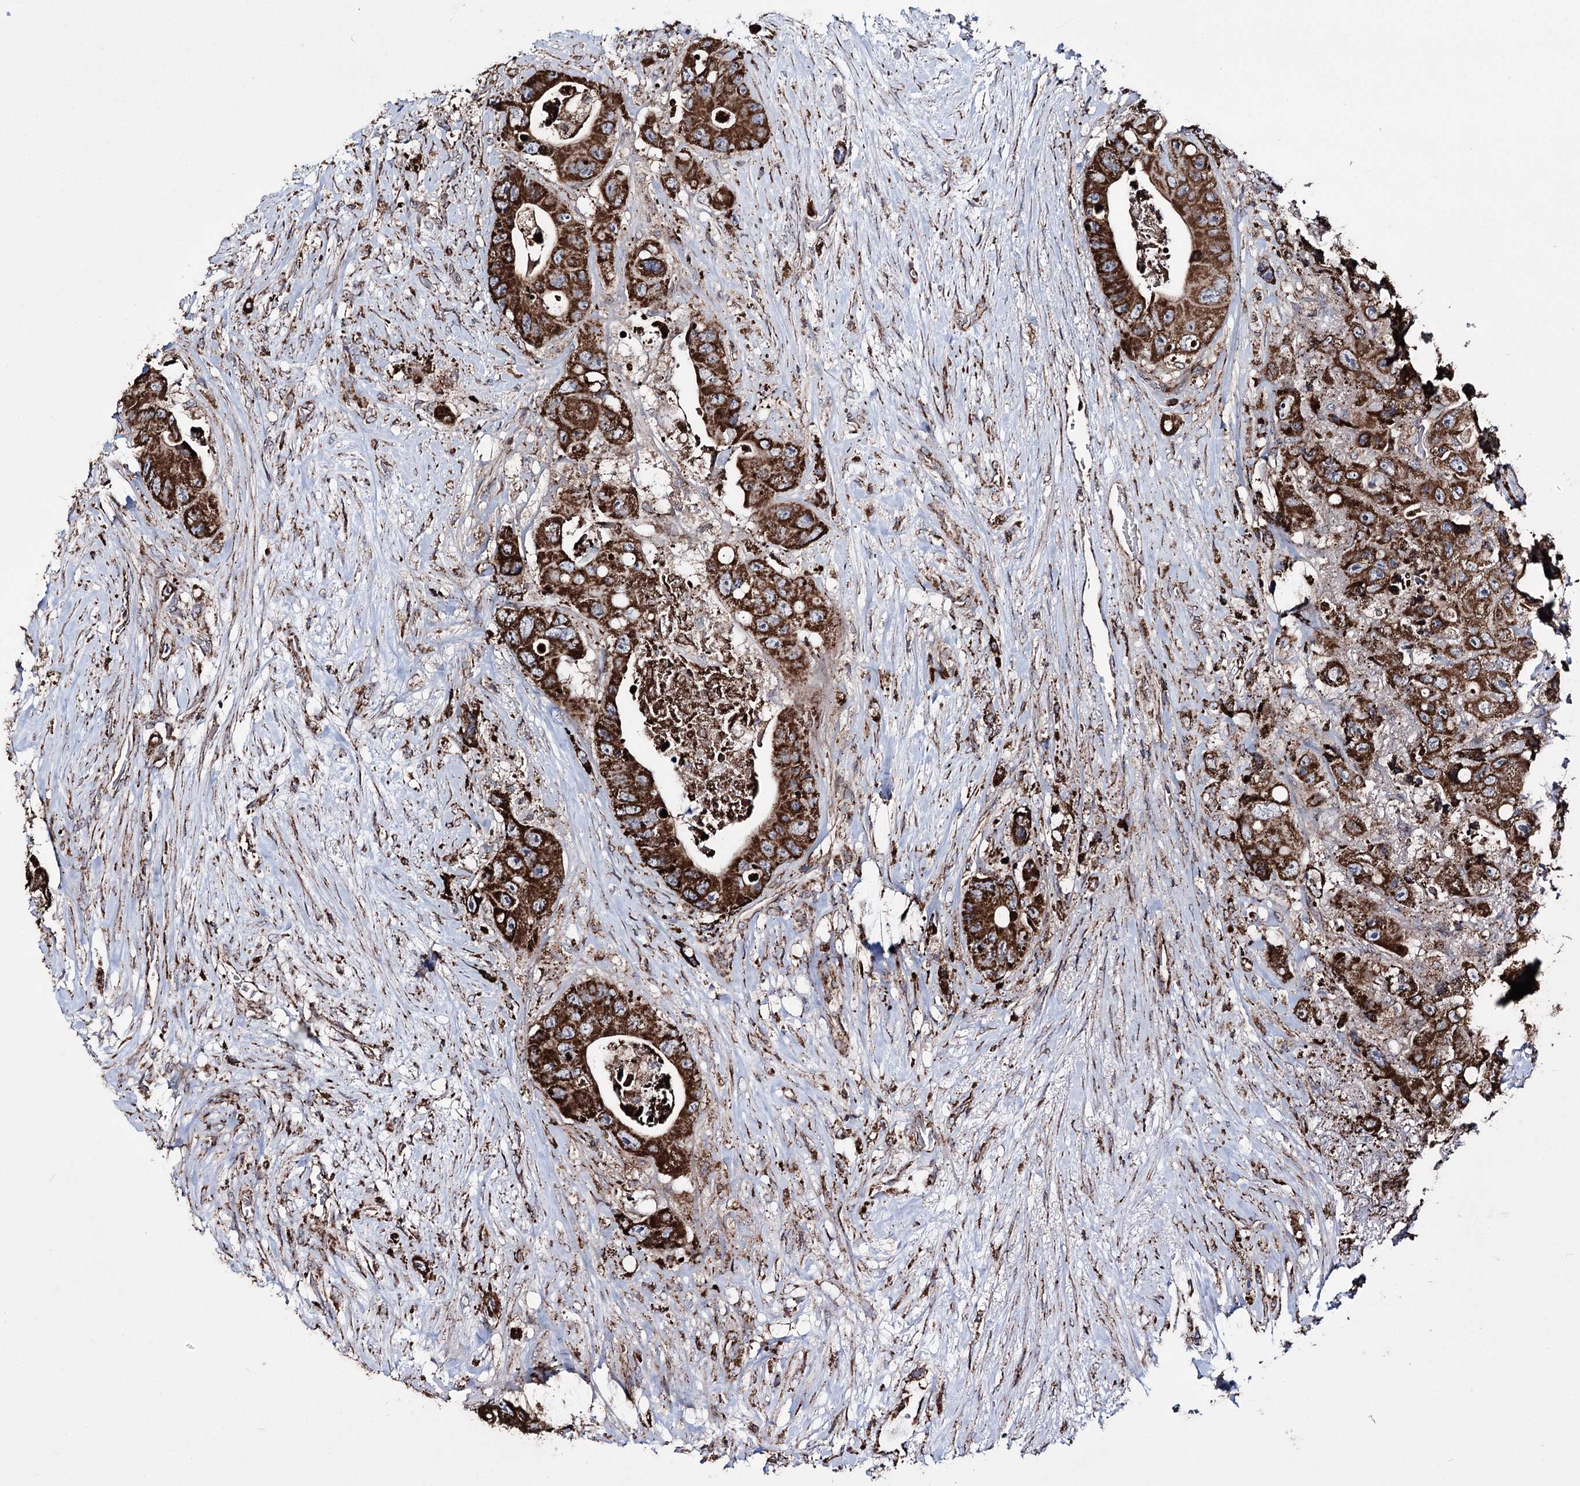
{"staining": {"intensity": "strong", "quantity": ">75%", "location": "cytoplasmic/membranous"}, "tissue": "colorectal cancer", "cell_type": "Tumor cells", "image_type": "cancer", "snomed": [{"axis": "morphology", "description": "Adenocarcinoma, NOS"}, {"axis": "topography", "description": "Colon"}], "caption": "Colorectal cancer (adenocarcinoma) stained with IHC displays strong cytoplasmic/membranous staining in approximately >75% of tumor cells.", "gene": "CREB3L4", "patient": {"sex": "female", "age": 46}}